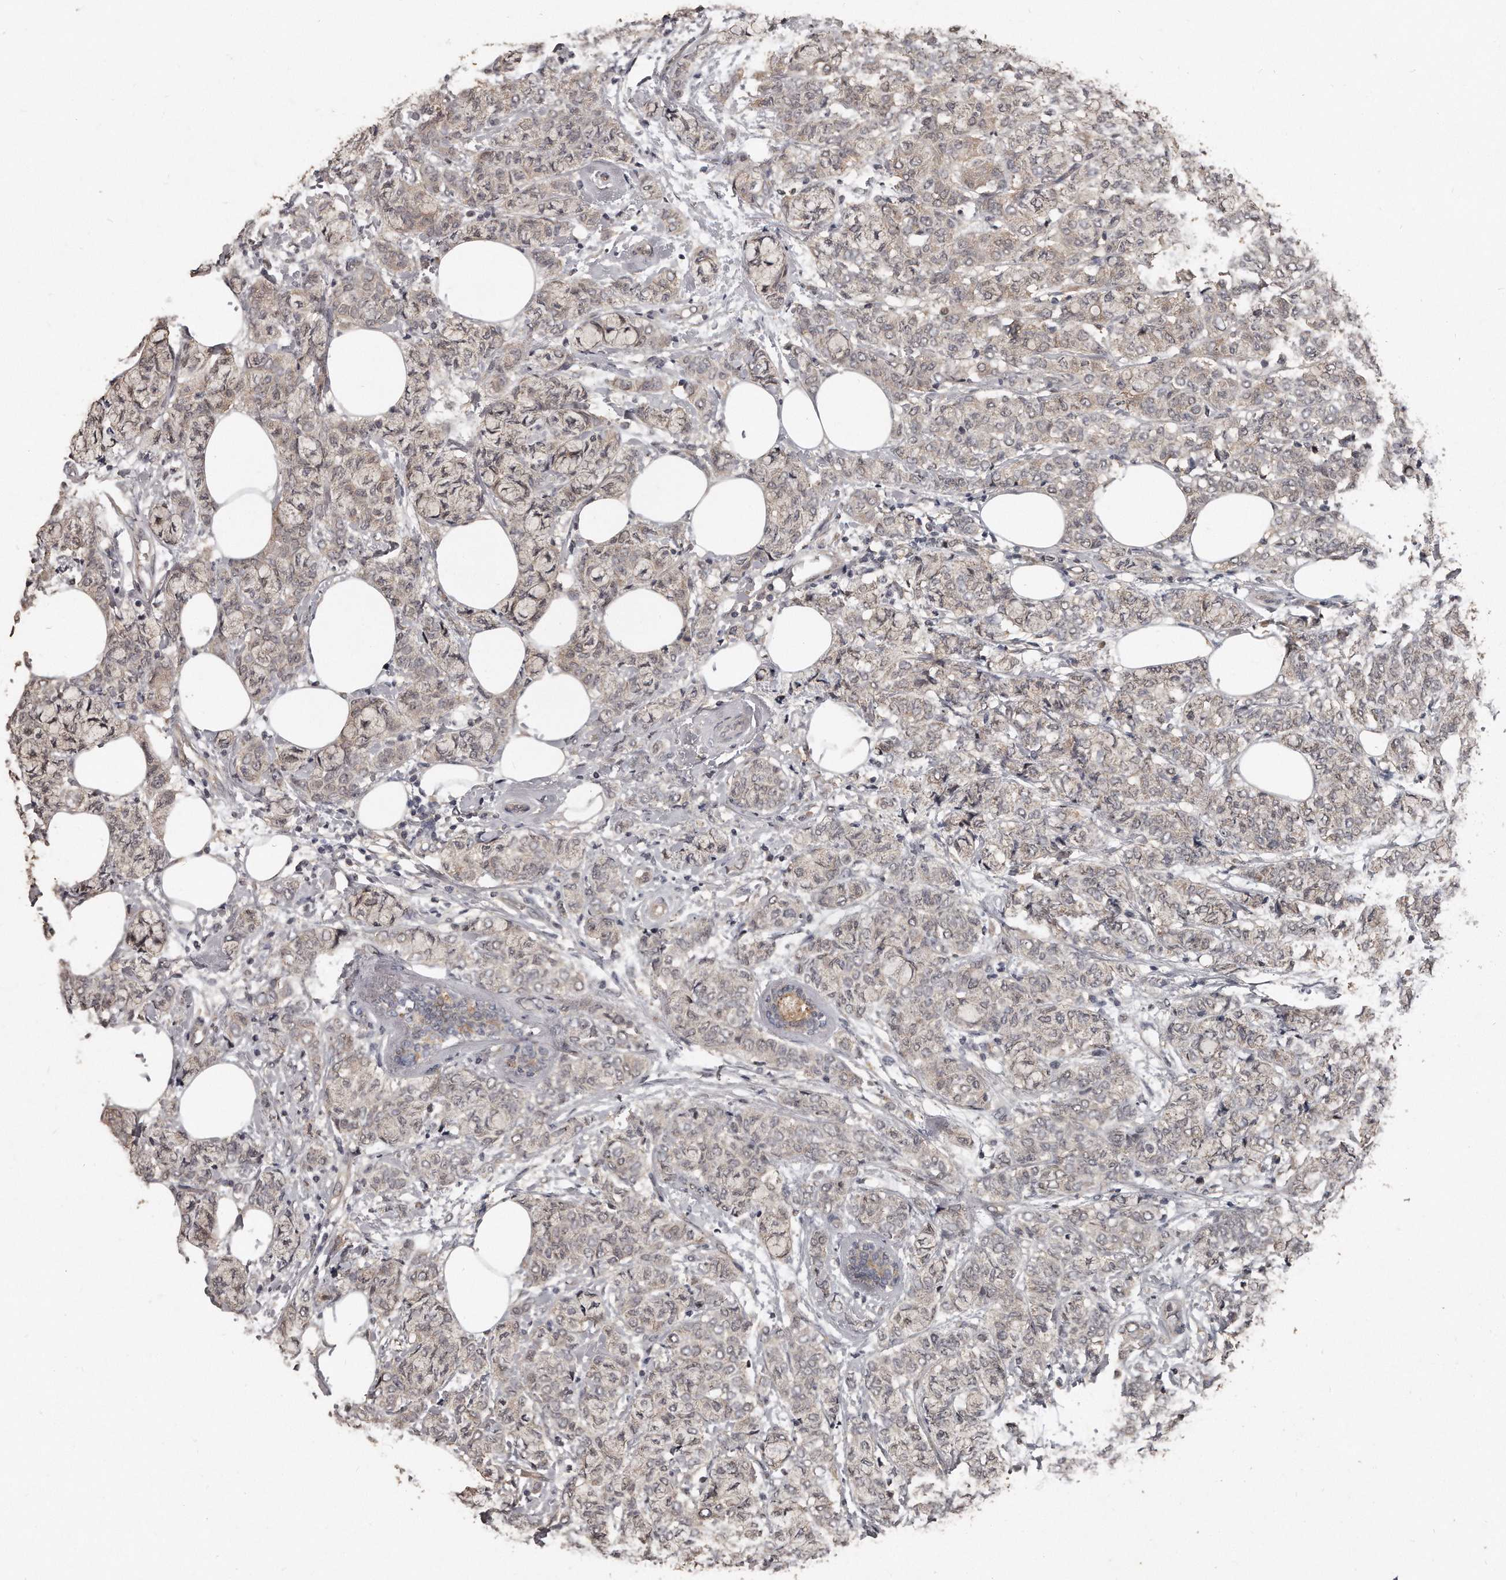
{"staining": {"intensity": "weak", "quantity": "<25%", "location": "nuclear"}, "tissue": "breast cancer", "cell_type": "Tumor cells", "image_type": "cancer", "snomed": [{"axis": "morphology", "description": "Lobular carcinoma"}, {"axis": "topography", "description": "Breast"}], "caption": "Breast cancer (lobular carcinoma) stained for a protein using immunohistochemistry (IHC) displays no positivity tumor cells.", "gene": "GRB10", "patient": {"sex": "female", "age": 60}}